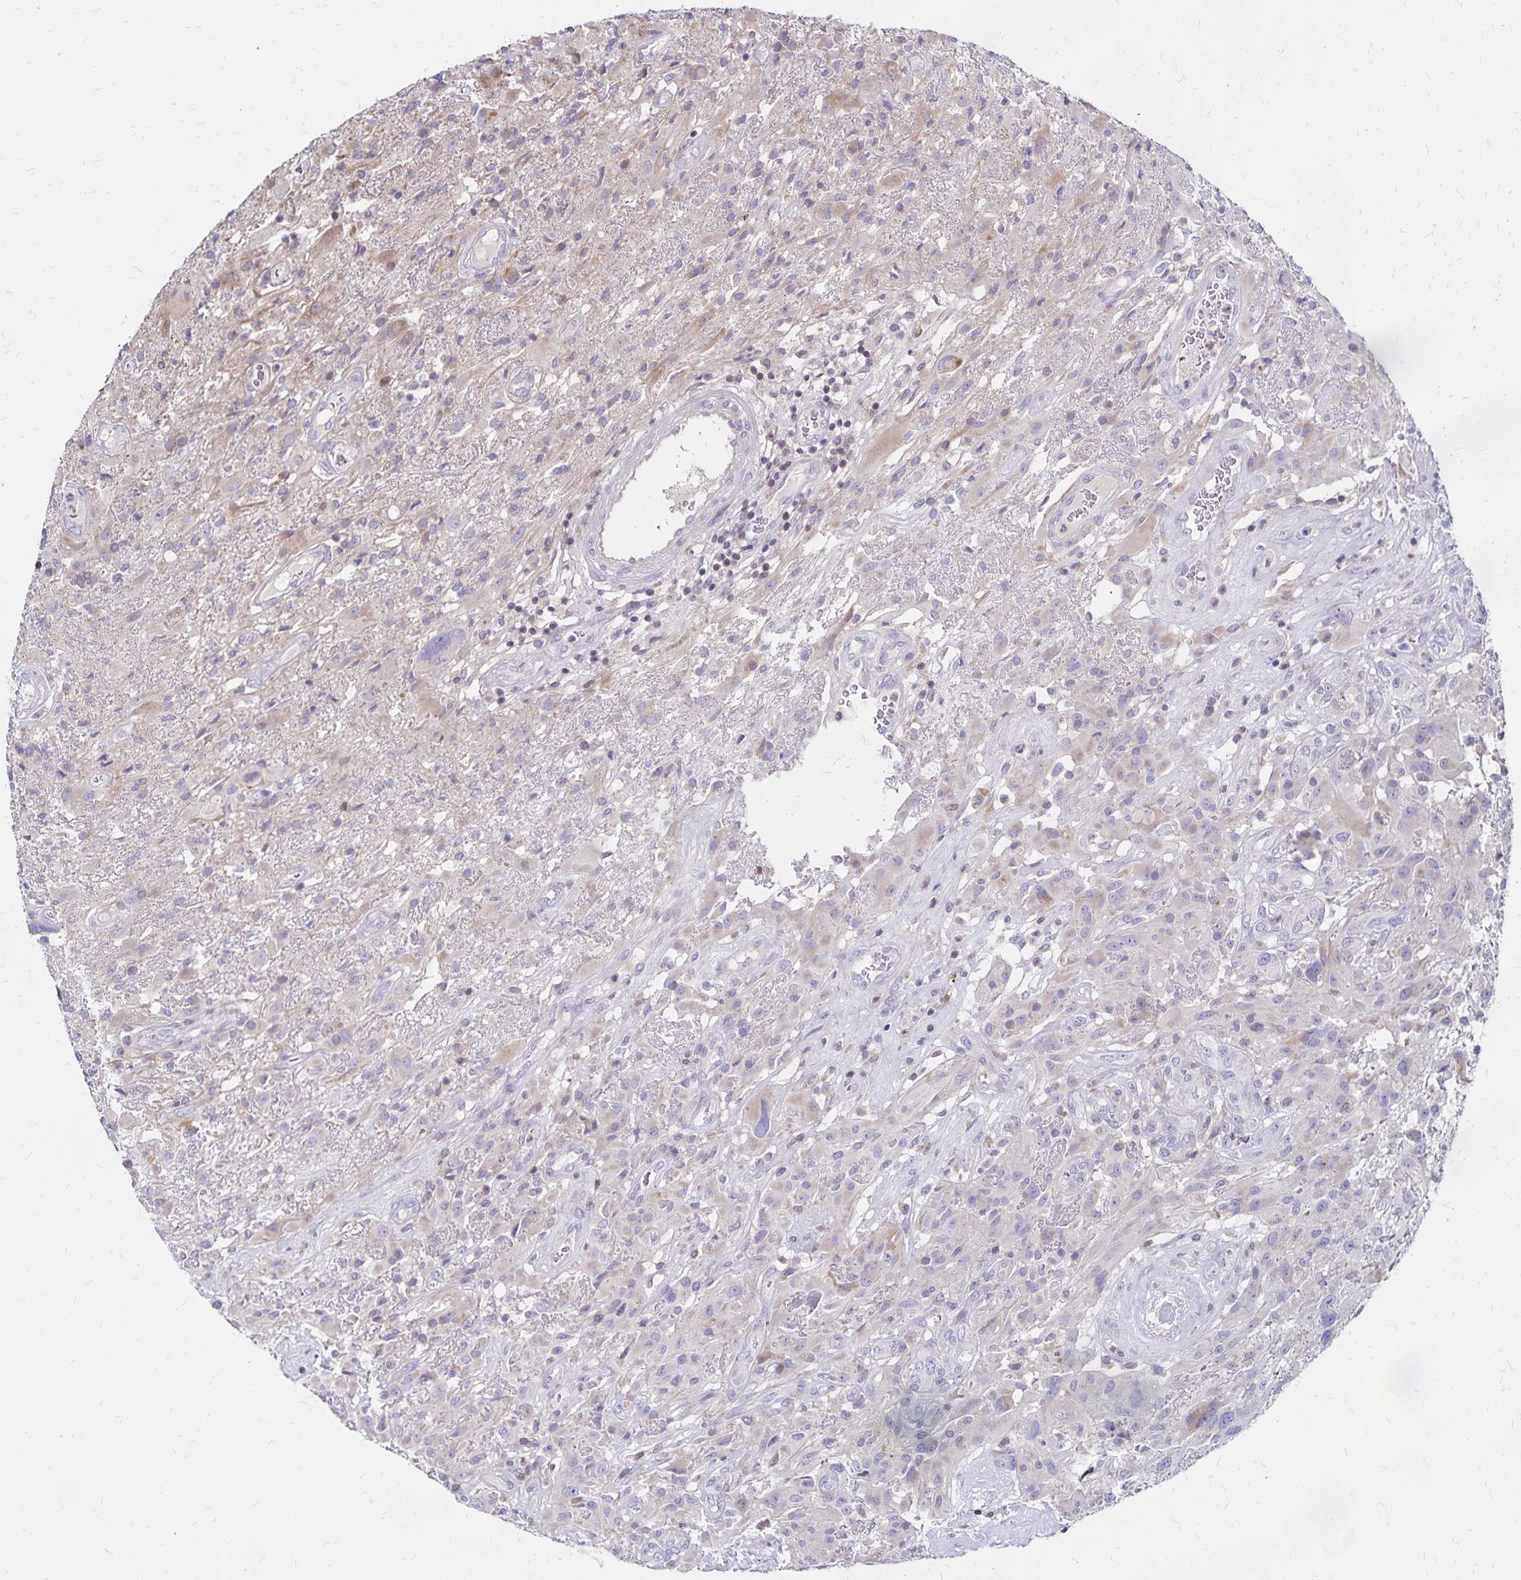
{"staining": {"intensity": "negative", "quantity": "none", "location": "none"}, "tissue": "glioma", "cell_type": "Tumor cells", "image_type": "cancer", "snomed": [{"axis": "morphology", "description": "Glioma, malignant, High grade"}, {"axis": "topography", "description": "Brain"}], "caption": "An IHC histopathology image of glioma is shown. There is no staining in tumor cells of glioma.", "gene": "NAGPA", "patient": {"sex": "male", "age": 46}}